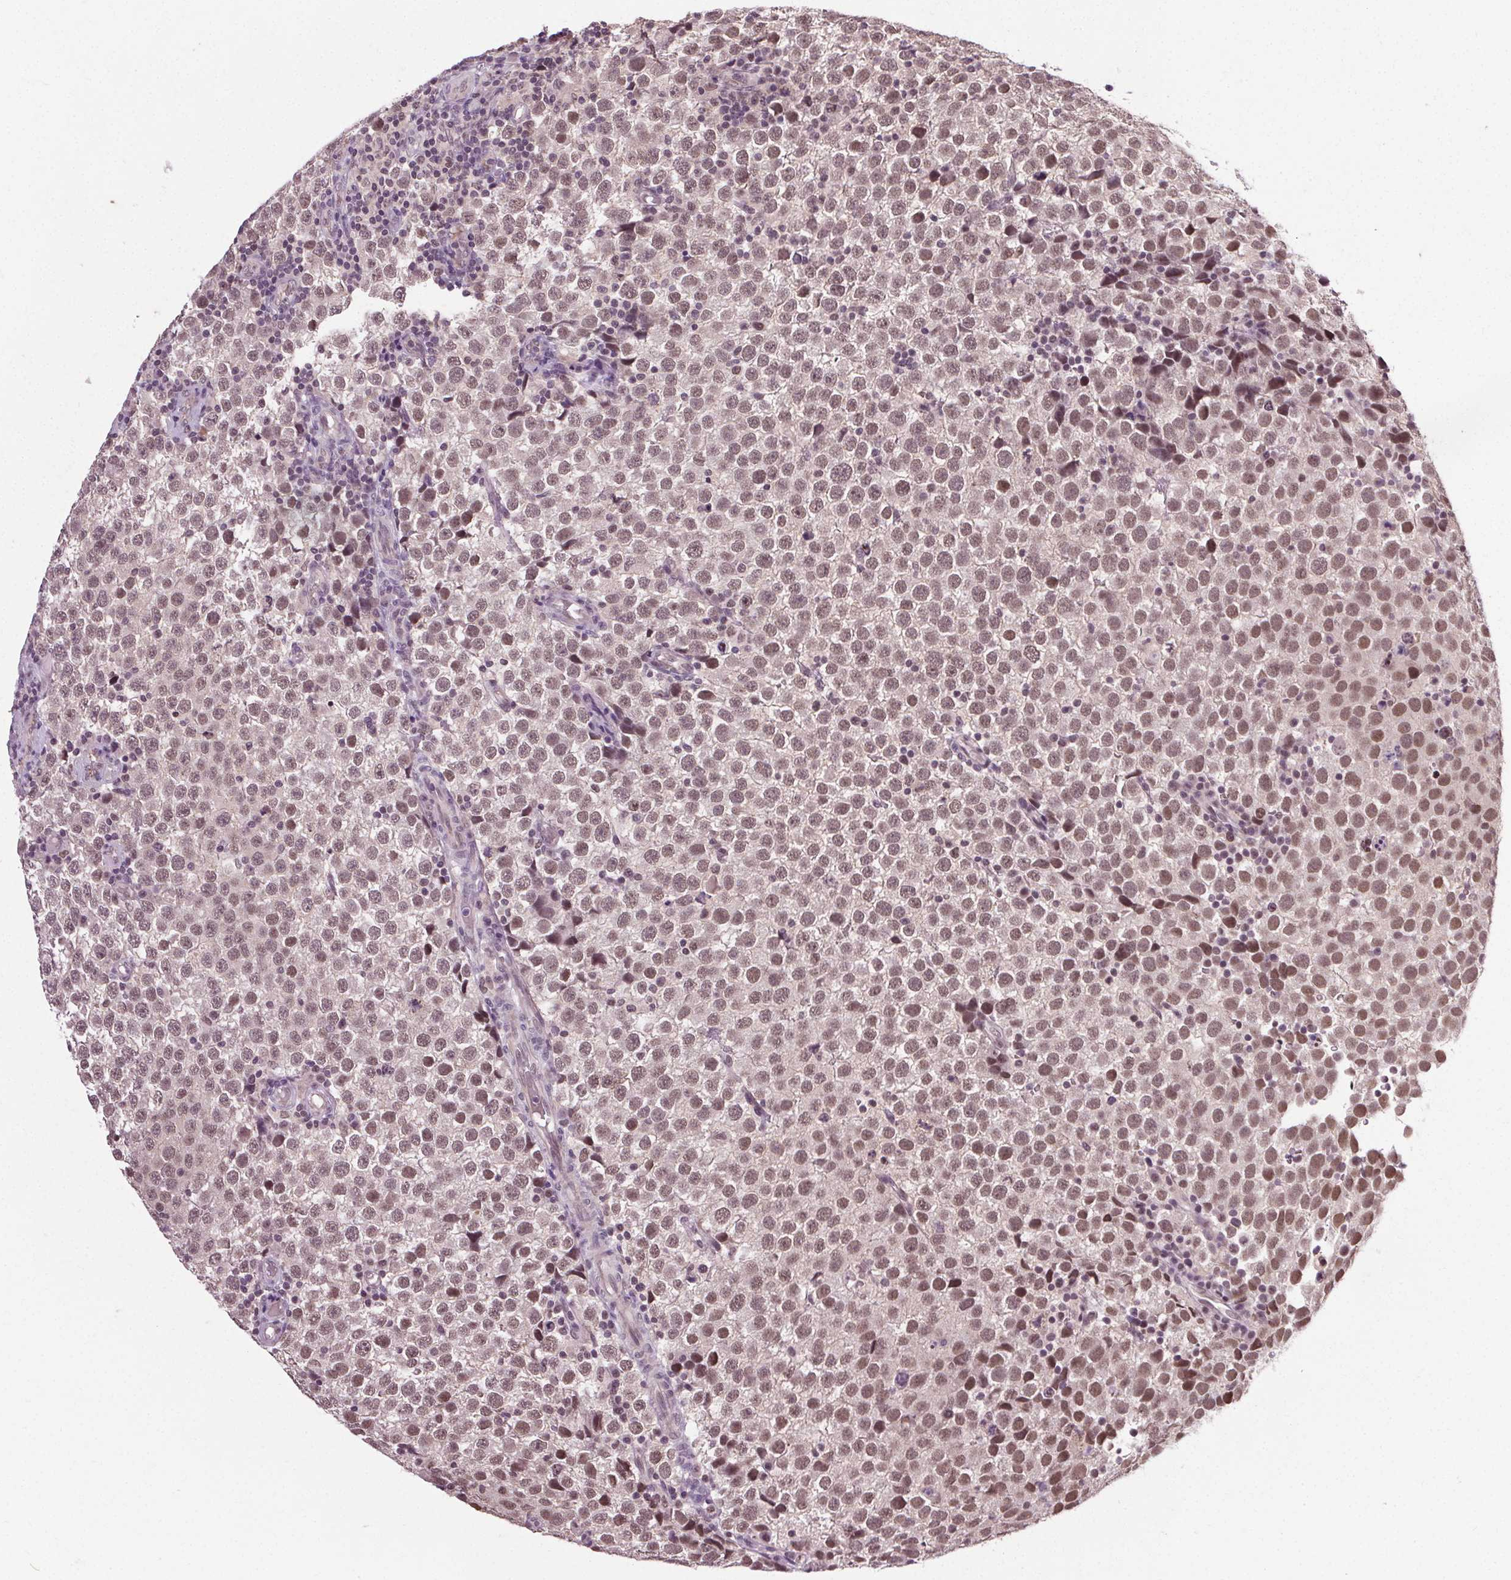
{"staining": {"intensity": "moderate", "quantity": ">75%", "location": "nuclear"}, "tissue": "testis cancer", "cell_type": "Tumor cells", "image_type": "cancer", "snomed": [{"axis": "morphology", "description": "Seminoma, NOS"}, {"axis": "topography", "description": "Testis"}], "caption": "Testis seminoma stained for a protein (brown) demonstrates moderate nuclear positive expression in approximately >75% of tumor cells.", "gene": "MED6", "patient": {"sex": "male", "age": 34}}